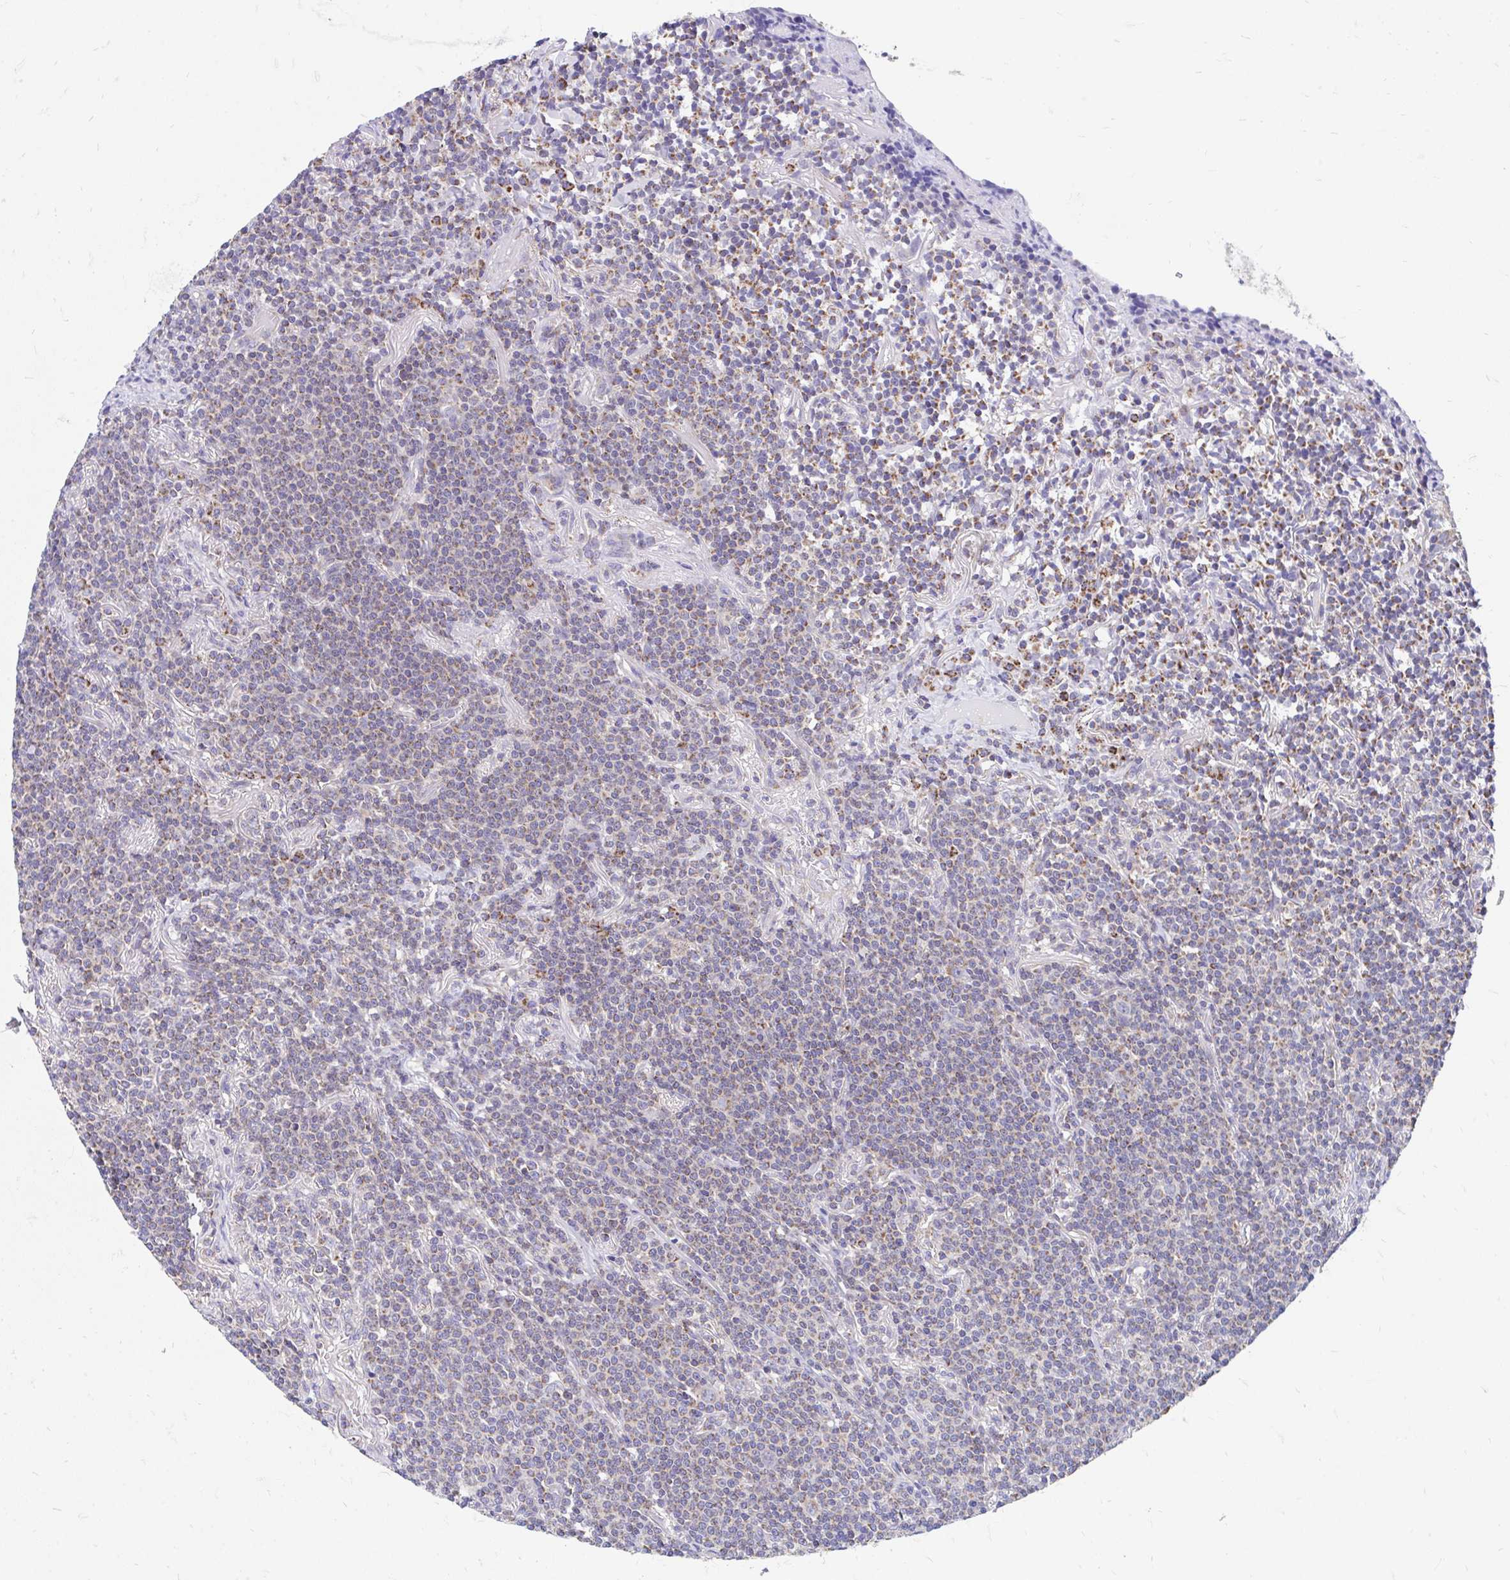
{"staining": {"intensity": "moderate", "quantity": "<25%", "location": "cytoplasmic/membranous"}, "tissue": "lymphoma", "cell_type": "Tumor cells", "image_type": "cancer", "snomed": [{"axis": "morphology", "description": "Malignant lymphoma, non-Hodgkin's type, Low grade"}, {"axis": "topography", "description": "Lung"}], "caption": "Immunohistochemical staining of lymphoma demonstrates low levels of moderate cytoplasmic/membranous staining in approximately <25% of tumor cells. (Brightfield microscopy of DAB IHC at high magnification).", "gene": "FHIP1B", "patient": {"sex": "female", "age": 71}}